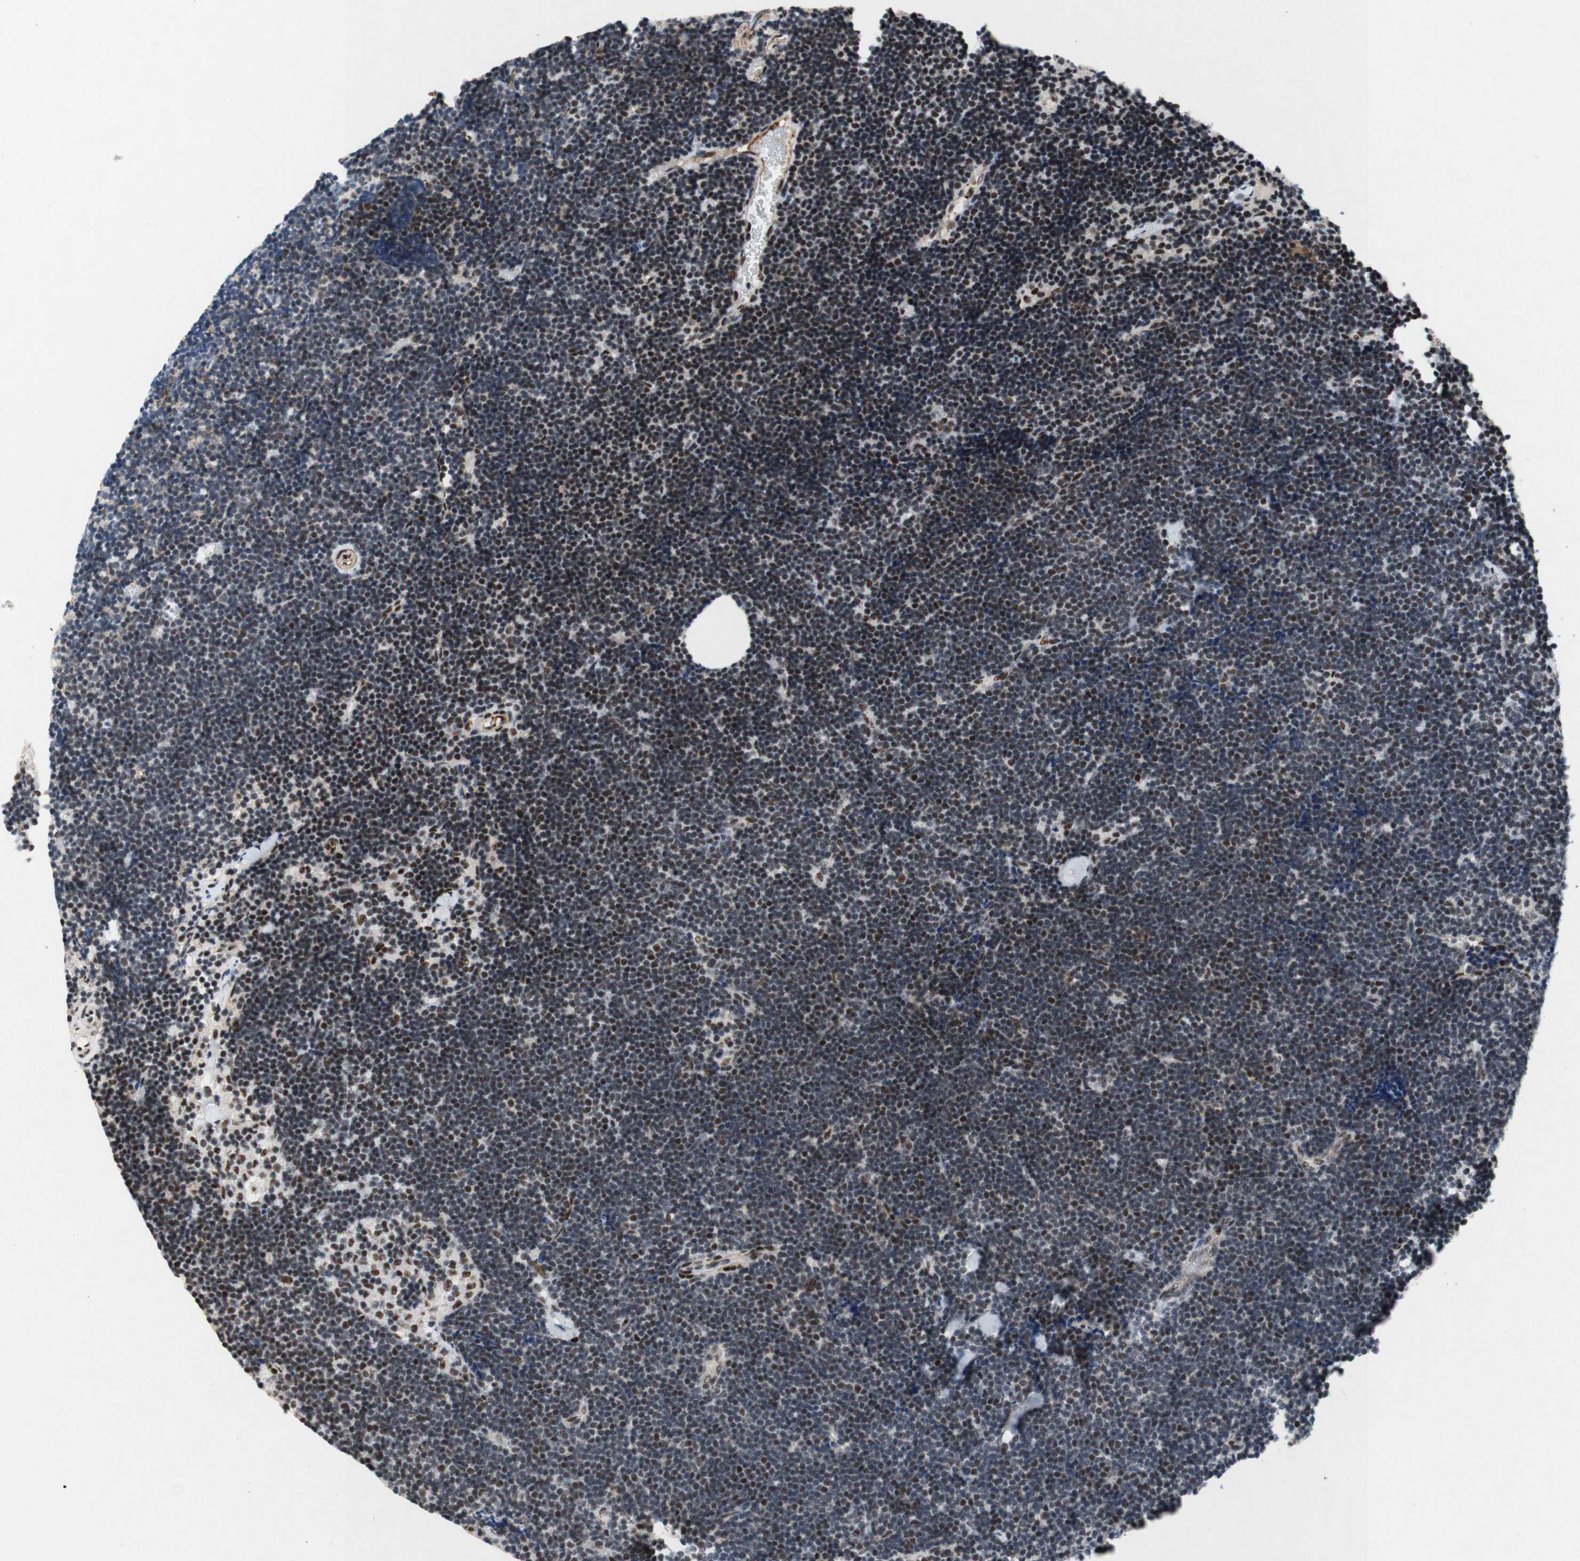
{"staining": {"intensity": "moderate", "quantity": "25%-75%", "location": "nuclear"}, "tissue": "lymph node", "cell_type": "Germinal center cells", "image_type": "normal", "snomed": [{"axis": "morphology", "description": "Normal tissue, NOS"}, {"axis": "topography", "description": "Lymph node"}], "caption": "A brown stain shows moderate nuclear expression of a protein in germinal center cells of normal lymph node.", "gene": "TLE1", "patient": {"sex": "male", "age": 63}}